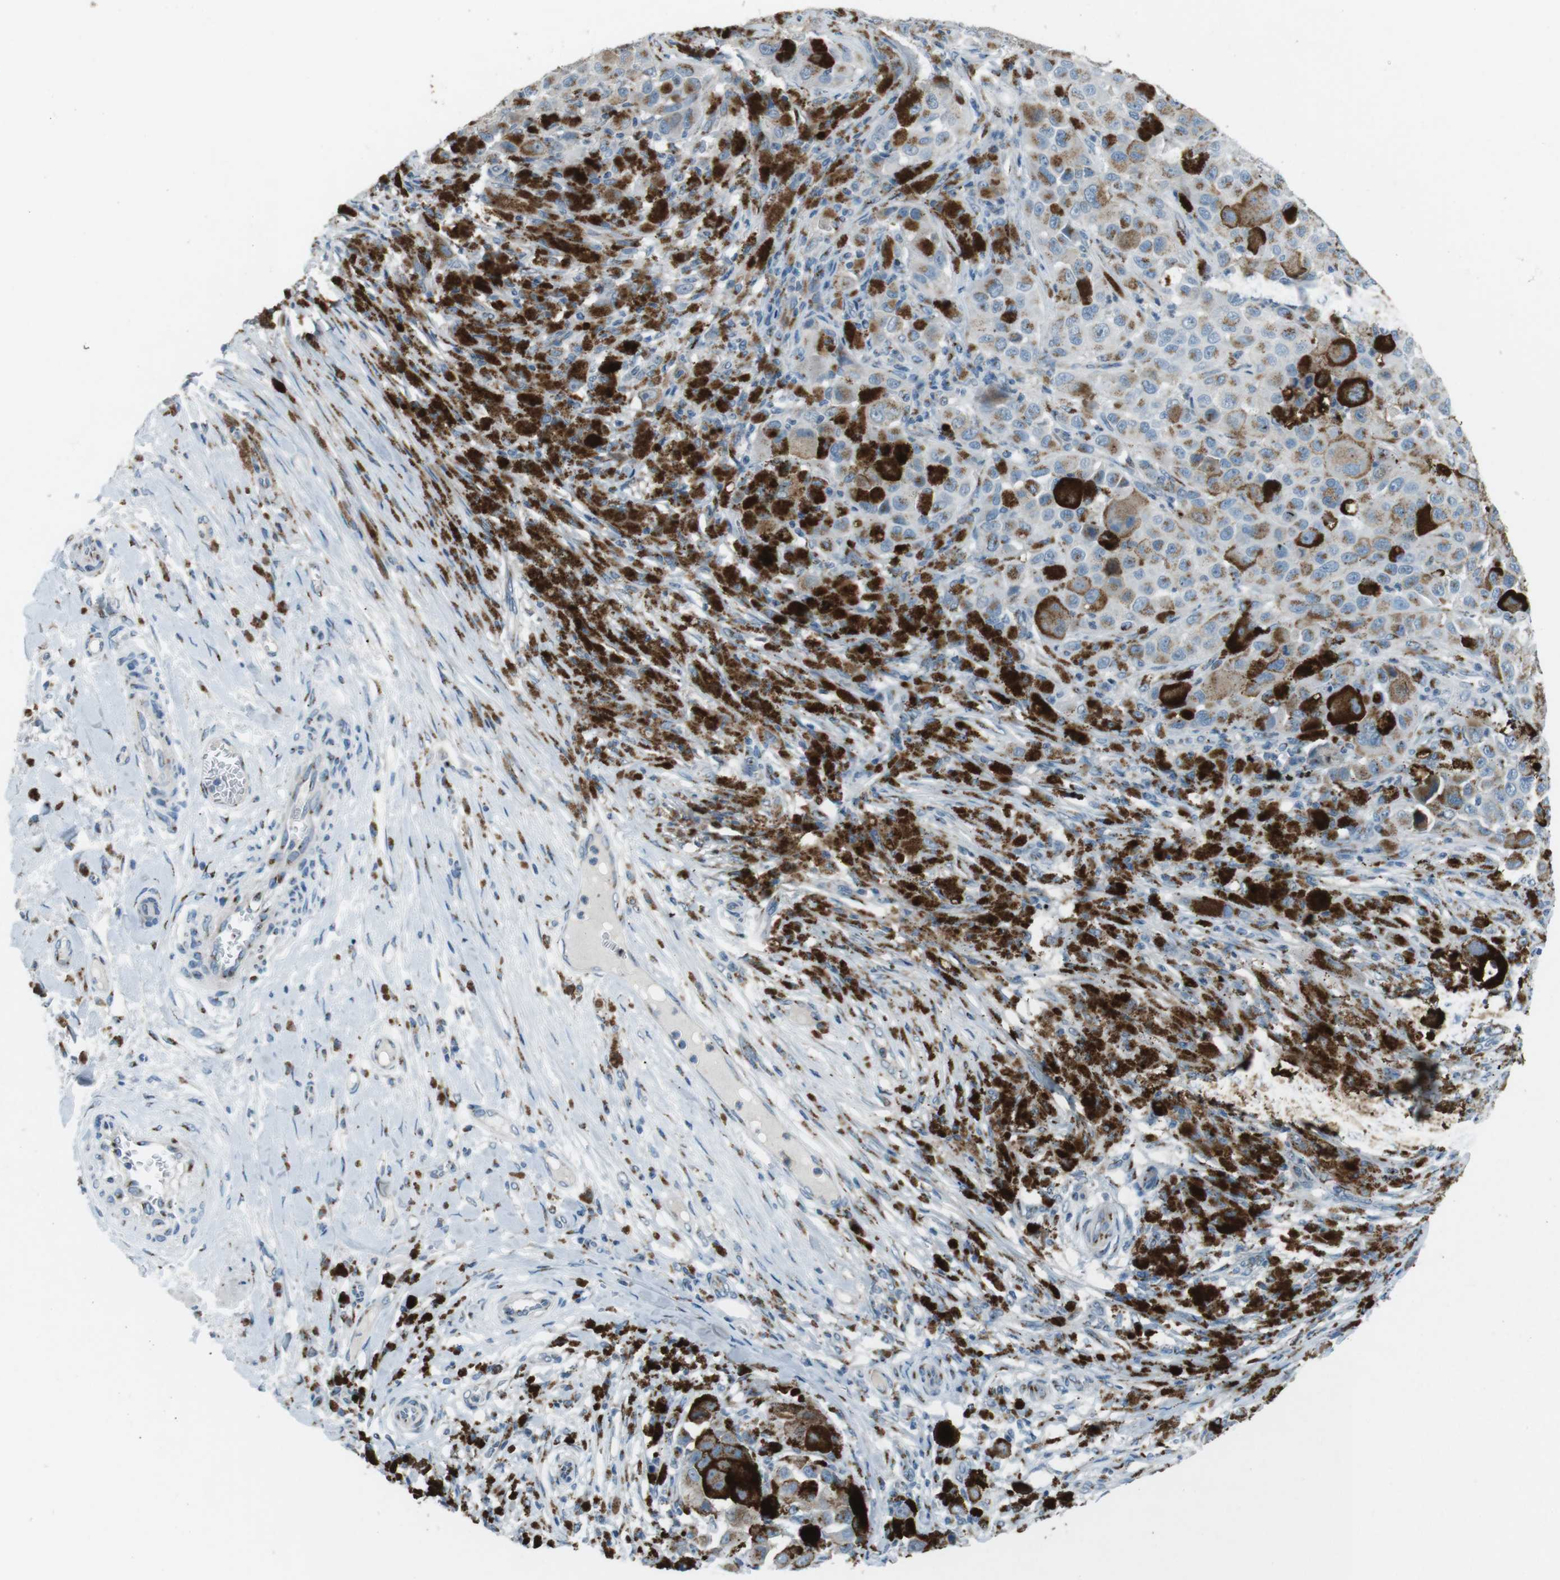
{"staining": {"intensity": "moderate", "quantity": "25%-75%", "location": "cytoplasmic/membranous"}, "tissue": "melanoma", "cell_type": "Tumor cells", "image_type": "cancer", "snomed": [{"axis": "morphology", "description": "Malignant melanoma, NOS"}, {"axis": "topography", "description": "Skin"}], "caption": "Malignant melanoma was stained to show a protein in brown. There is medium levels of moderate cytoplasmic/membranous positivity in approximately 25%-75% of tumor cells. The staining was performed using DAB to visualize the protein expression in brown, while the nuclei were stained in blue with hematoxylin (Magnification: 20x).", "gene": "TXNDC15", "patient": {"sex": "male", "age": 96}}